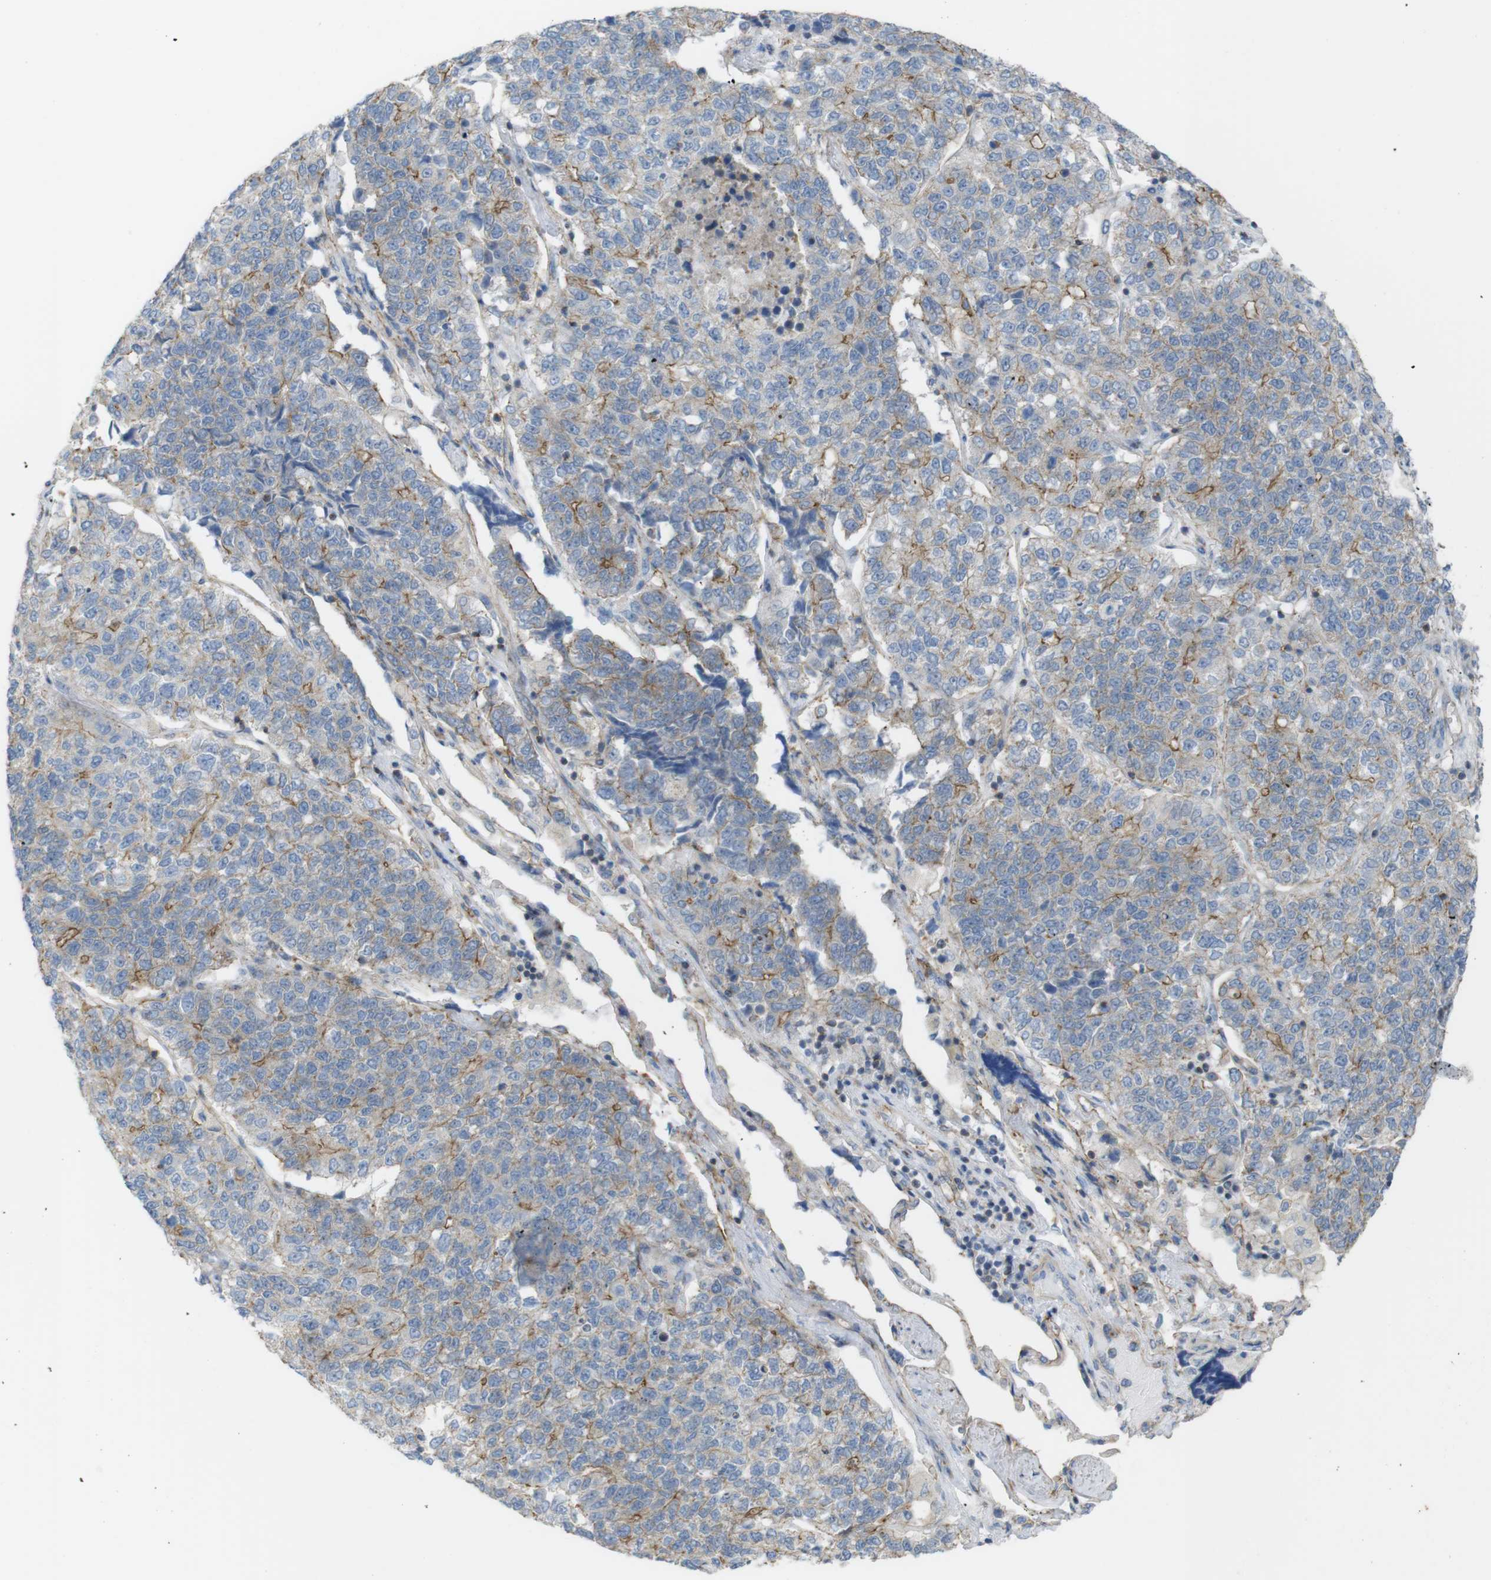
{"staining": {"intensity": "moderate", "quantity": "25%-75%", "location": "cytoplasmic/membranous"}, "tissue": "lung cancer", "cell_type": "Tumor cells", "image_type": "cancer", "snomed": [{"axis": "morphology", "description": "Adenocarcinoma, NOS"}, {"axis": "topography", "description": "Lung"}], "caption": "A high-resolution histopathology image shows immunohistochemistry (IHC) staining of lung adenocarcinoma, which reveals moderate cytoplasmic/membranous staining in about 25%-75% of tumor cells.", "gene": "PREX2", "patient": {"sex": "male", "age": 49}}